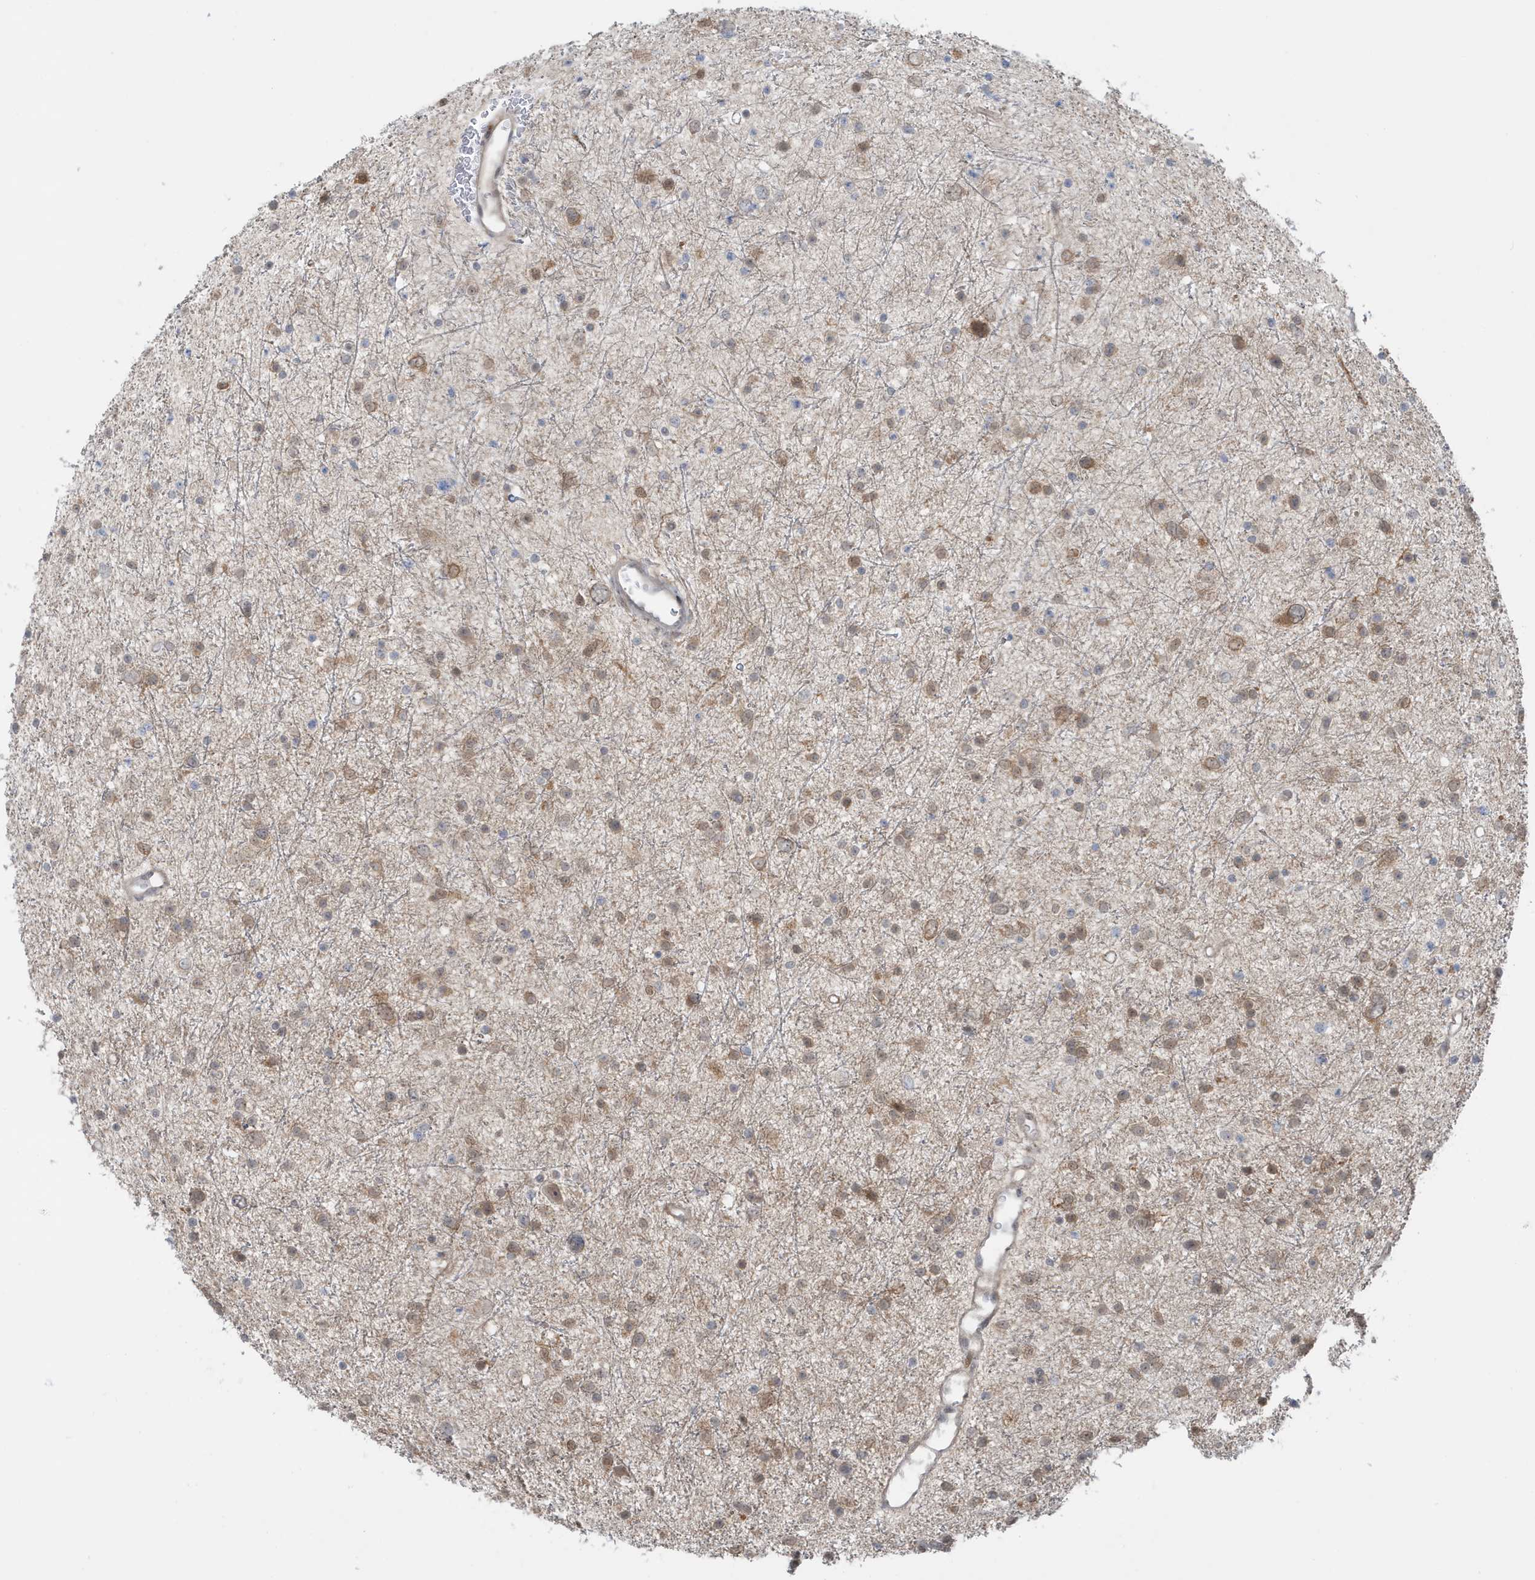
{"staining": {"intensity": "moderate", "quantity": "<25%", "location": "cytoplasmic/membranous"}, "tissue": "glioma", "cell_type": "Tumor cells", "image_type": "cancer", "snomed": [{"axis": "morphology", "description": "Glioma, malignant, Low grade"}, {"axis": "topography", "description": "Brain"}], "caption": "Immunohistochemical staining of glioma exhibits low levels of moderate cytoplasmic/membranous protein positivity in approximately <25% of tumor cells. (DAB (3,3'-diaminobenzidine) IHC, brown staining for protein, blue staining for nuclei).", "gene": "OGA", "patient": {"sex": "female", "age": 37}}